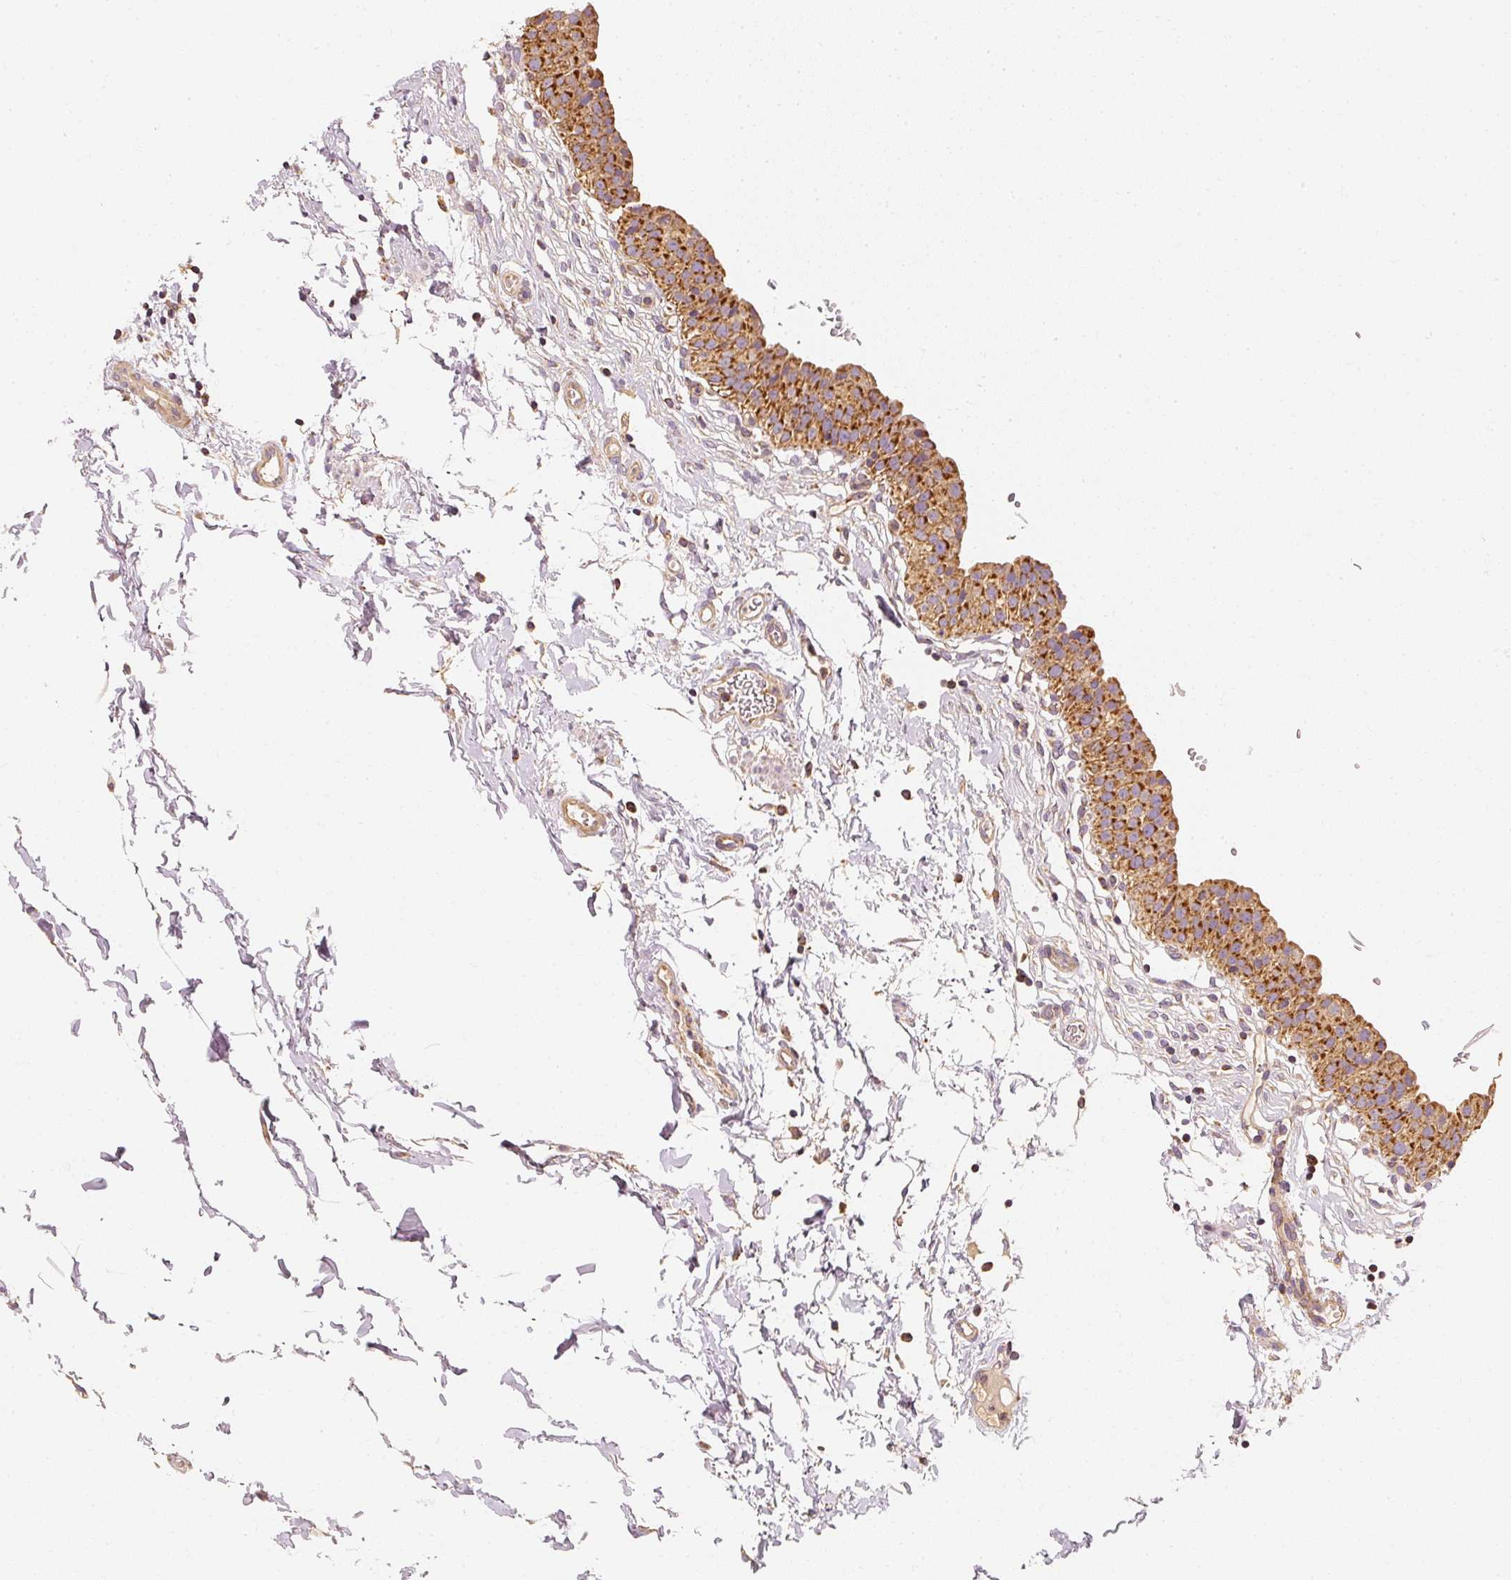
{"staining": {"intensity": "strong", "quantity": ">75%", "location": "cytoplasmic/membranous"}, "tissue": "urinary bladder", "cell_type": "Urothelial cells", "image_type": "normal", "snomed": [{"axis": "morphology", "description": "Normal tissue, NOS"}, {"axis": "topography", "description": "Urinary bladder"}, {"axis": "topography", "description": "Peripheral nerve tissue"}], "caption": "Human urinary bladder stained with a brown dye reveals strong cytoplasmic/membranous positive staining in about >75% of urothelial cells.", "gene": "TOMM40", "patient": {"sex": "male", "age": 55}}